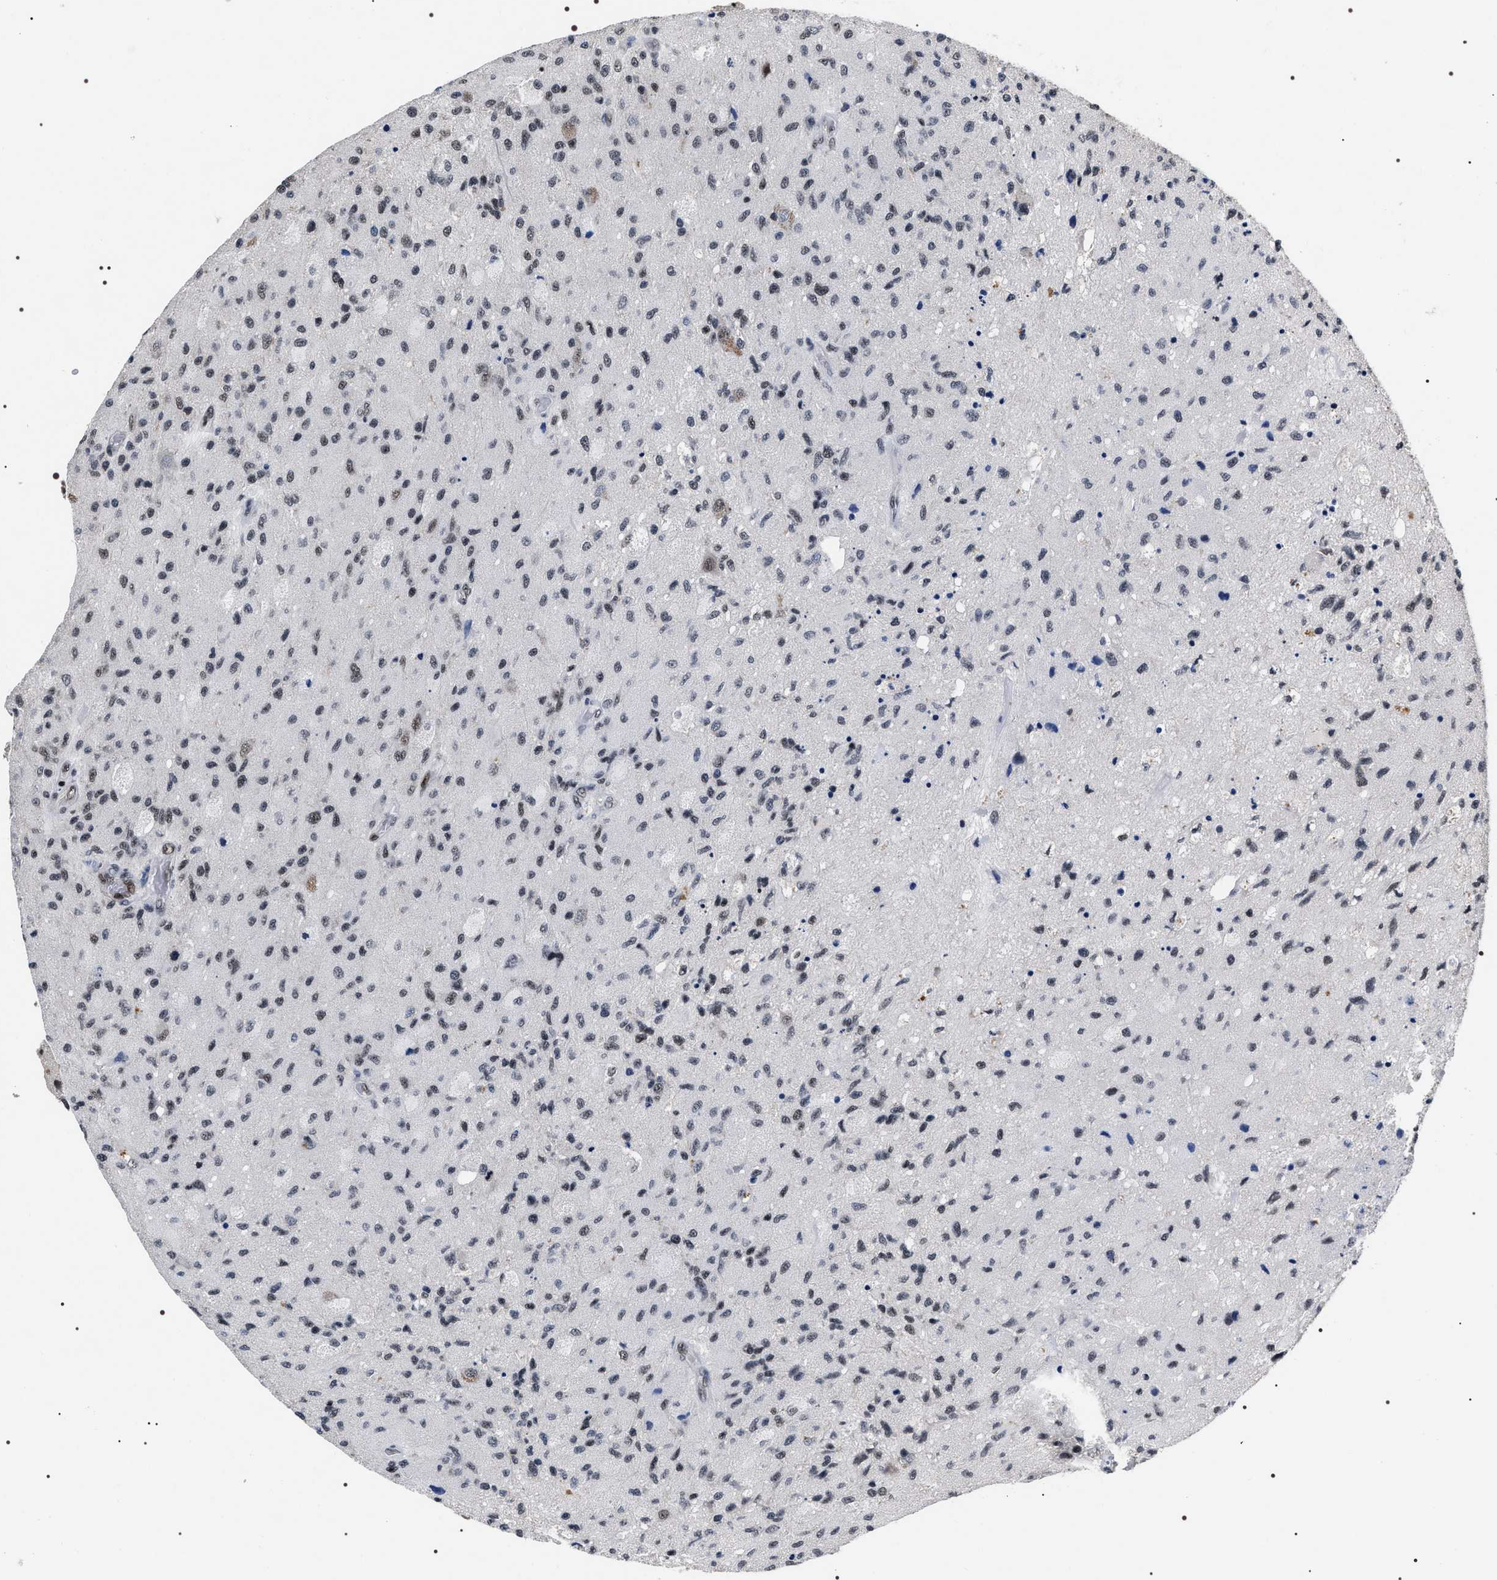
{"staining": {"intensity": "weak", "quantity": "<25%", "location": "nuclear"}, "tissue": "glioma", "cell_type": "Tumor cells", "image_type": "cancer", "snomed": [{"axis": "morphology", "description": "Normal tissue, NOS"}, {"axis": "morphology", "description": "Glioma, malignant, High grade"}, {"axis": "topography", "description": "Cerebral cortex"}], "caption": "Image shows no protein staining in tumor cells of glioma tissue.", "gene": "RRP1B", "patient": {"sex": "male", "age": 77}}